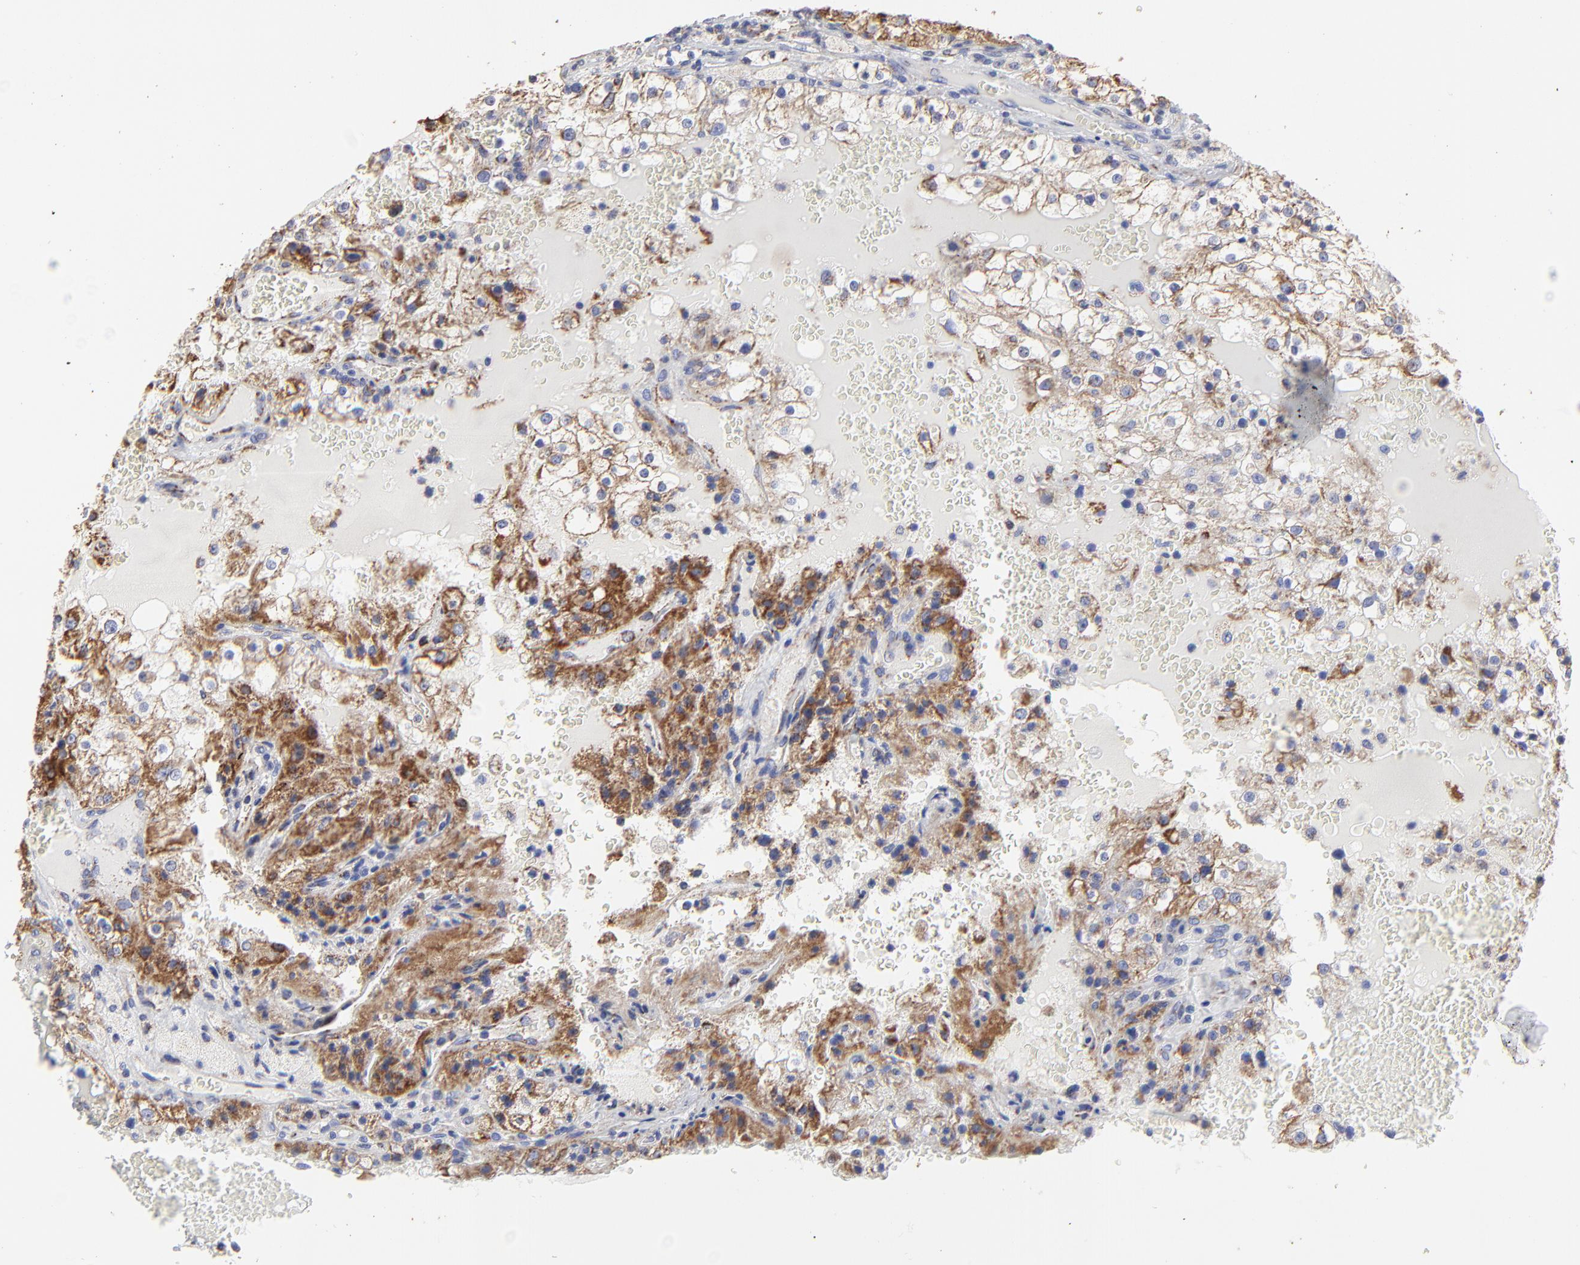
{"staining": {"intensity": "moderate", "quantity": "25%-75%", "location": "cytoplasmic/membranous"}, "tissue": "renal cancer", "cell_type": "Tumor cells", "image_type": "cancer", "snomed": [{"axis": "morphology", "description": "Adenocarcinoma, NOS"}, {"axis": "topography", "description": "Kidney"}], "caption": "Moderate cytoplasmic/membranous positivity for a protein is appreciated in about 25%-75% of tumor cells of renal cancer using immunohistochemistry.", "gene": "PINK1", "patient": {"sex": "female", "age": 74}}